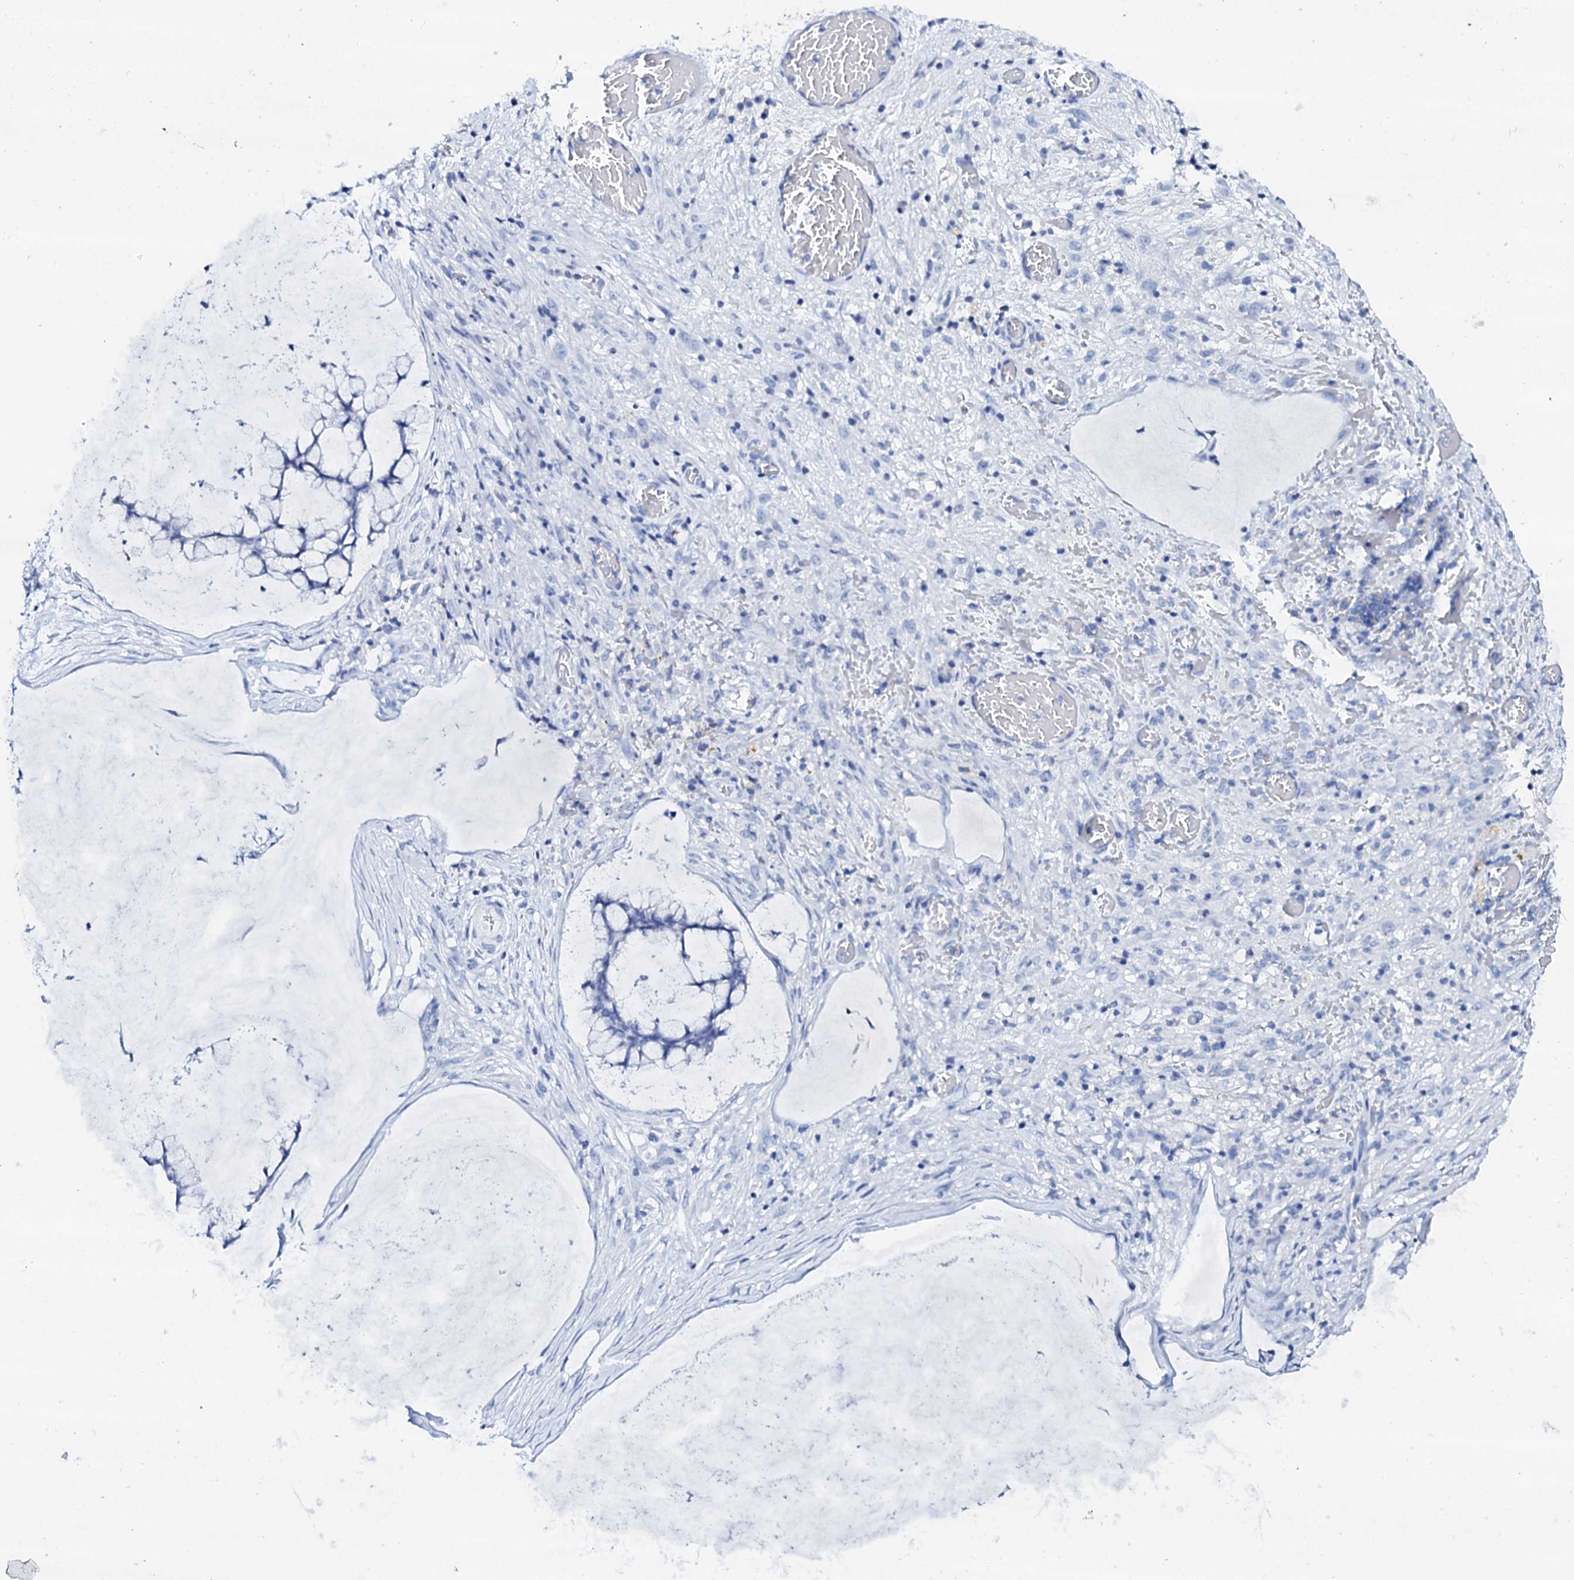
{"staining": {"intensity": "negative", "quantity": "none", "location": "none"}, "tissue": "ovarian cancer", "cell_type": "Tumor cells", "image_type": "cancer", "snomed": [{"axis": "morphology", "description": "Cystadenocarcinoma, mucinous, NOS"}, {"axis": "topography", "description": "Ovary"}], "caption": "This is an IHC micrograph of human ovarian cancer (mucinous cystadenocarcinoma). There is no expression in tumor cells.", "gene": "FBXL16", "patient": {"sex": "female", "age": 42}}